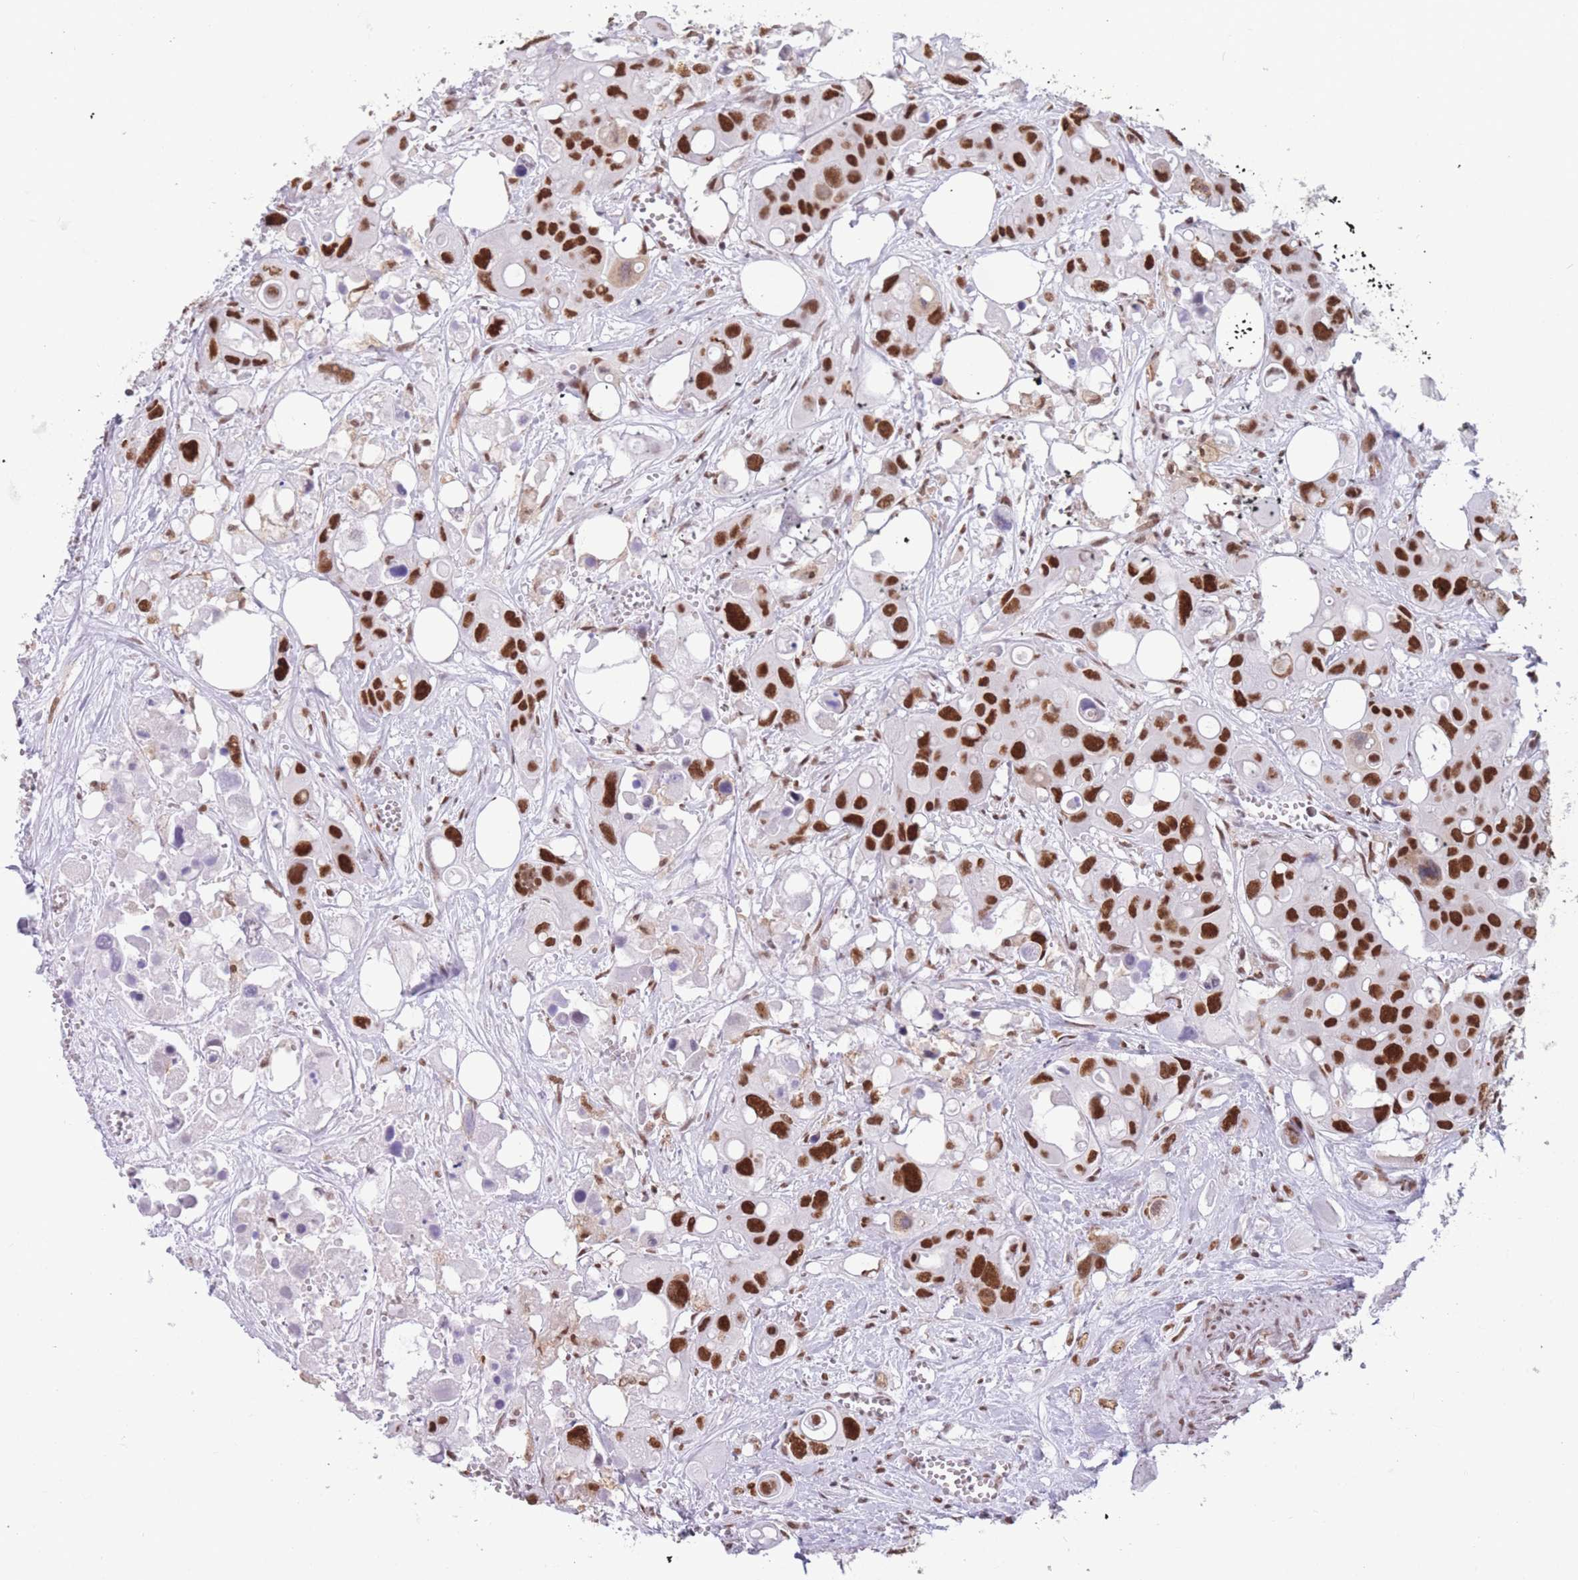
{"staining": {"intensity": "strong", "quantity": ">75%", "location": "nuclear"}, "tissue": "colorectal cancer", "cell_type": "Tumor cells", "image_type": "cancer", "snomed": [{"axis": "morphology", "description": "Adenocarcinoma, NOS"}, {"axis": "topography", "description": "Colon"}], "caption": "Protein analysis of colorectal cancer tissue displays strong nuclear positivity in approximately >75% of tumor cells.", "gene": "HNRNPUL1", "patient": {"sex": "male", "age": 77}}